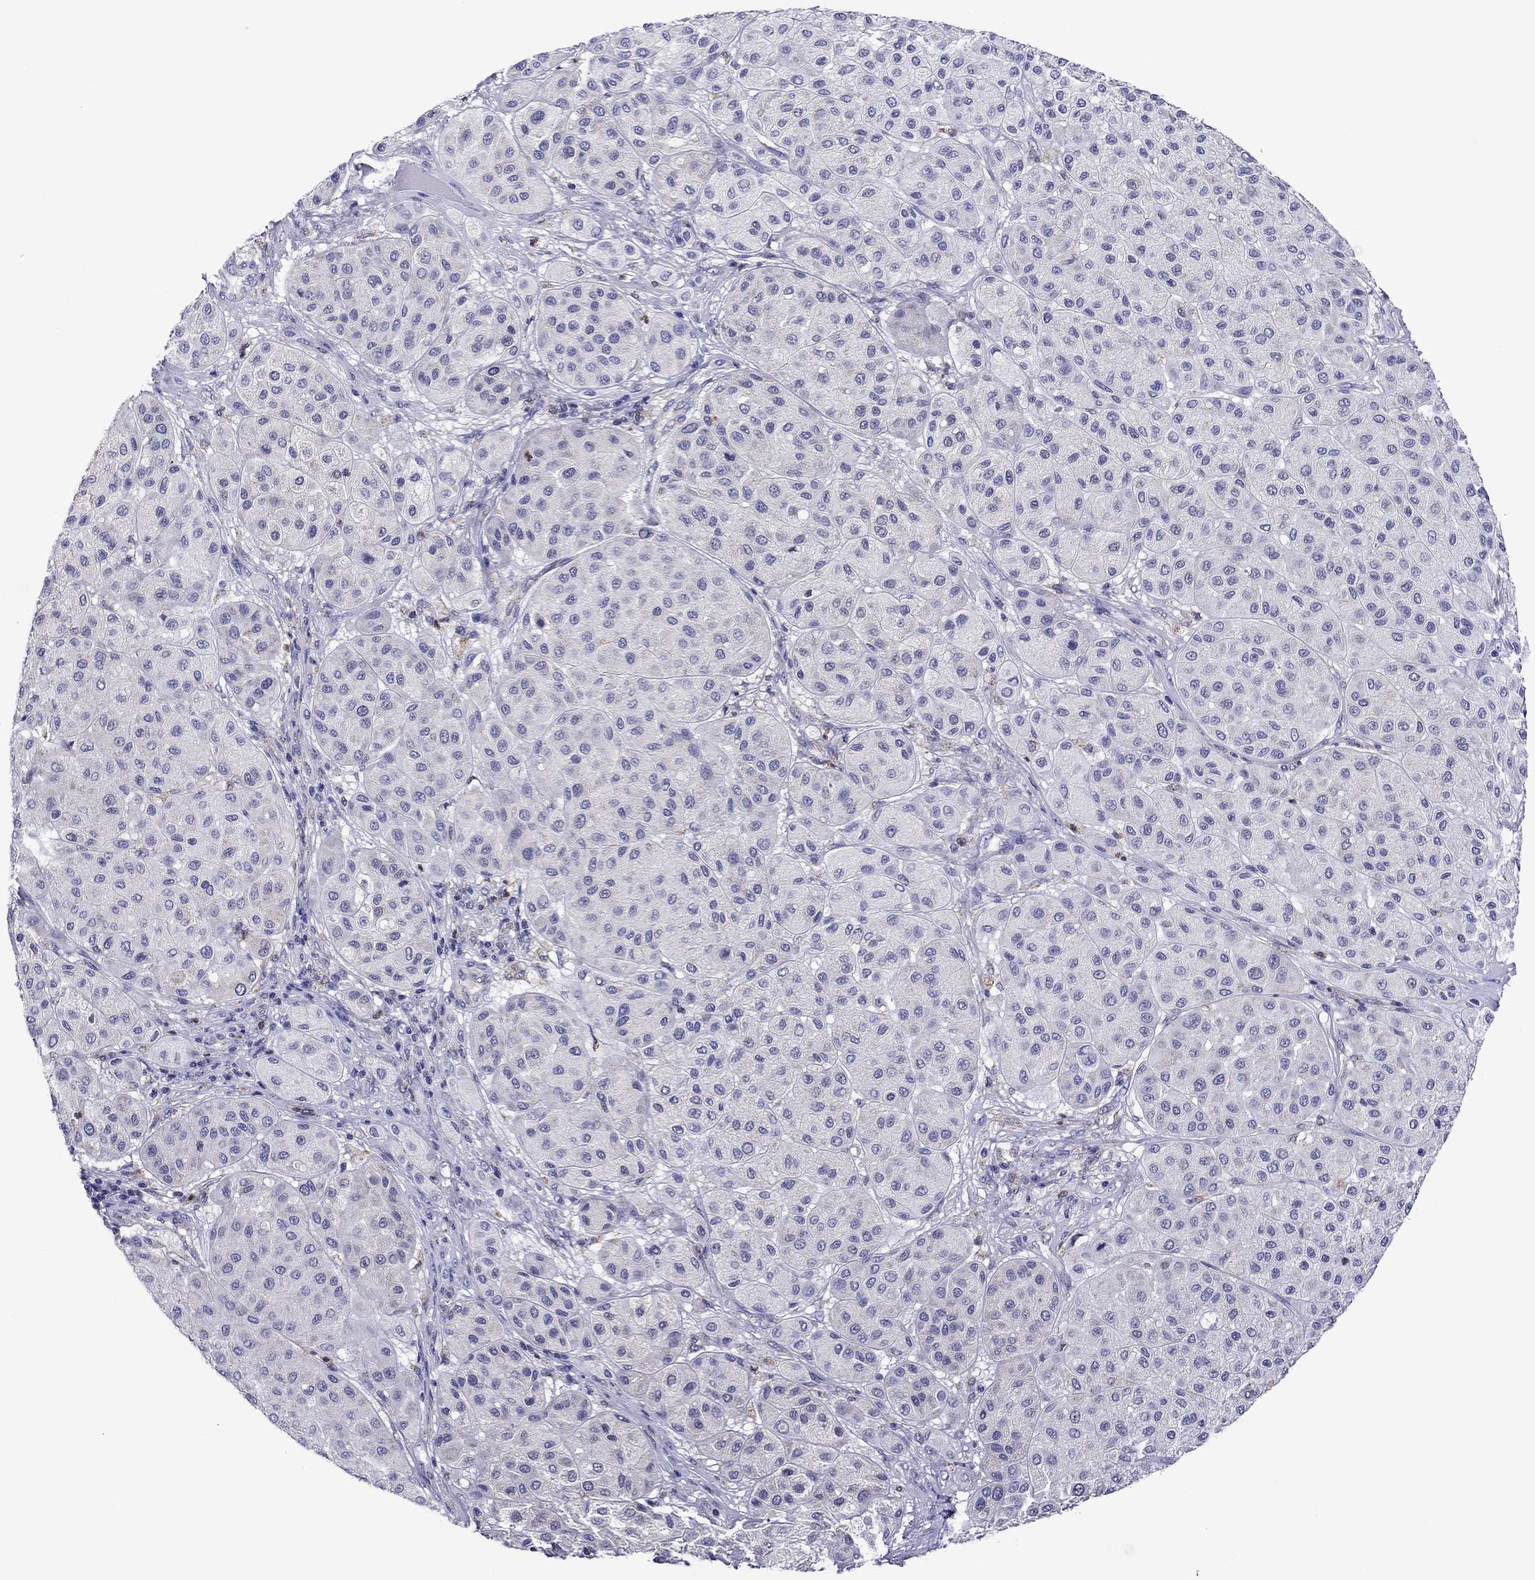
{"staining": {"intensity": "negative", "quantity": "none", "location": "none"}, "tissue": "melanoma", "cell_type": "Tumor cells", "image_type": "cancer", "snomed": [{"axis": "morphology", "description": "Malignant melanoma, Metastatic site"}, {"axis": "topography", "description": "Smooth muscle"}], "caption": "This is an immunohistochemistry (IHC) histopathology image of malignant melanoma (metastatic site). There is no expression in tumor cells.", "gene": "SCG2", "patient": {"sex": "male", "age": 41}}